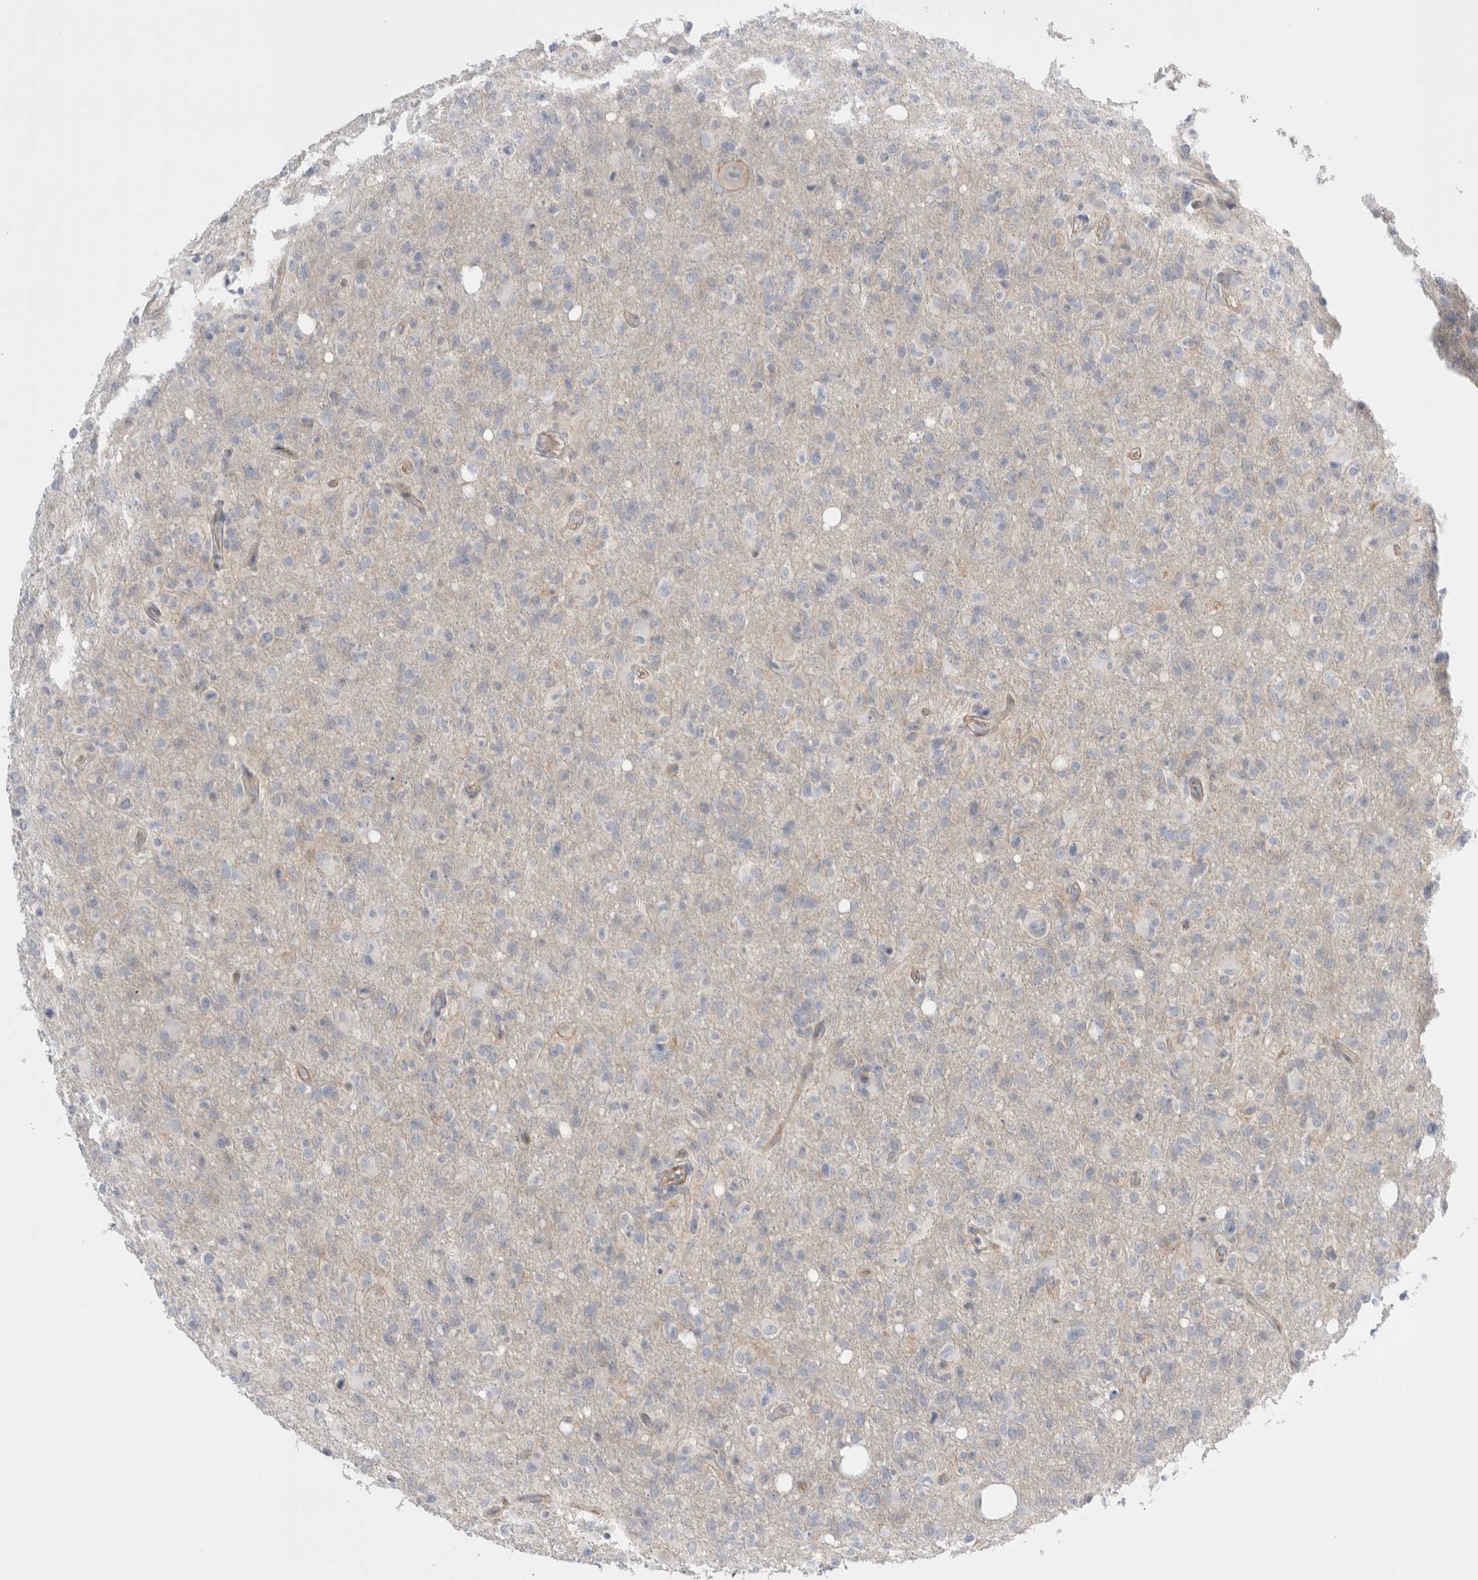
{"staining": {"intensity": "negative", "quantity": "none", "location": "none"}, "tissue": "glioma", "cell_type": "Tumor cells", "image_type": "cancer", "snomed": [{"axis": "morphology", "description": "Glioma, malignant, High grade"}, {"axis": "topography", "description": "Brain"}], "caption": "High-grade glioma (malignant) stained for a protein using IHC demonstrates no positivity tumor cells.", "gene": "VANGL1", "patient": {"sex": "female", "age": 57}}